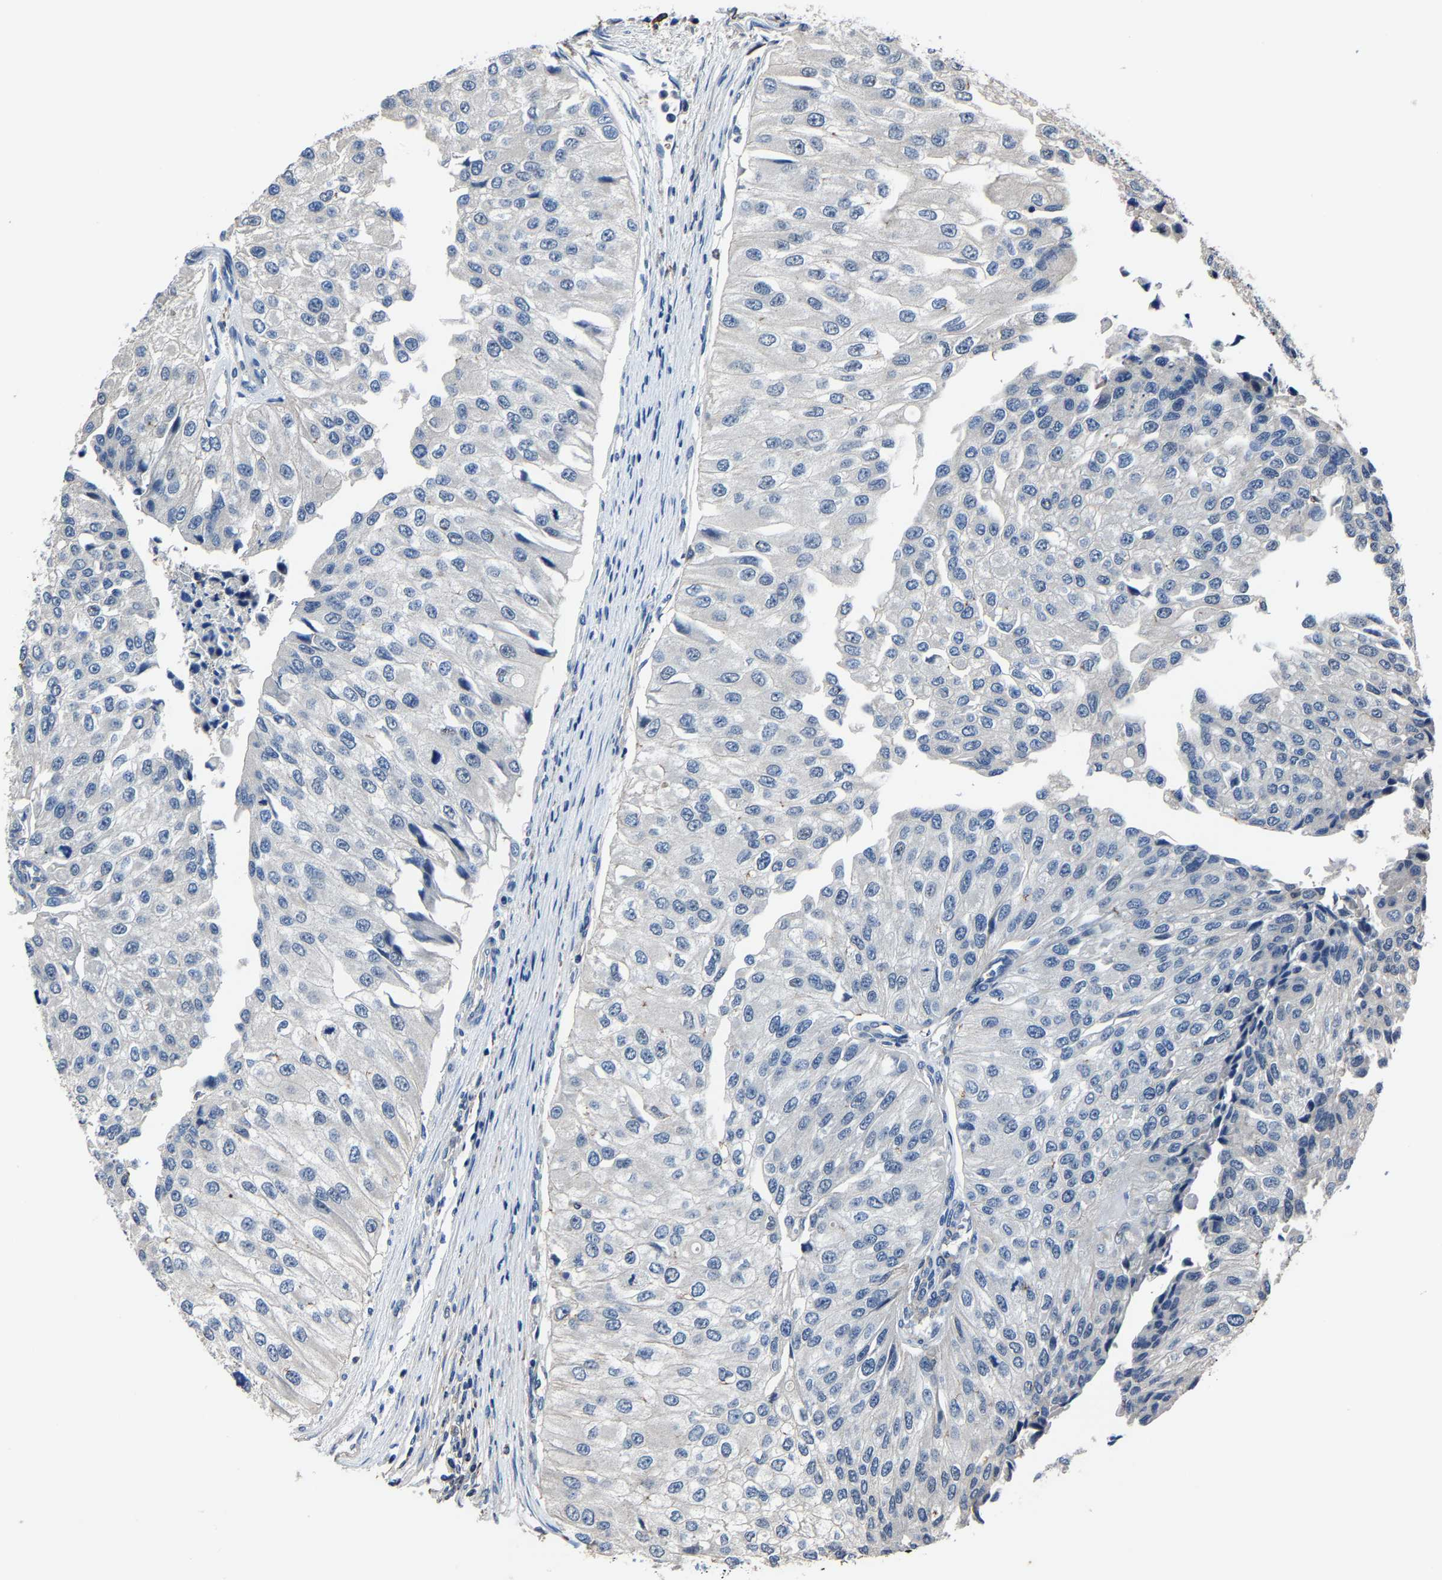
{"staining": {"intensity": "negative", "quantity": "none", "location": "none"}, "tissue": "urothelial cancer", "cell_type": "Tumor cells", "image_type": "cancer", "snomed": [{"axis": "morphology", "description": "Urothelial carcinoma, High grade"}, {"axis": "topography", "description": "Kidney"}, {"axis": "topography", "description": "Urinary bladder"}], "caption": "Immunohistochemistry image of neoplastic tissue: human urothelial cancer stained with DAB exhibits no significant protein staining in tumor cells. Brightfield microscopy of immunohistochemistry (IHC) stained with DAB (brown) and hematoxylin (blue), captured at high magnification.", "gene": "STRBP", "patient": {"sex": "male", "age": 77}}